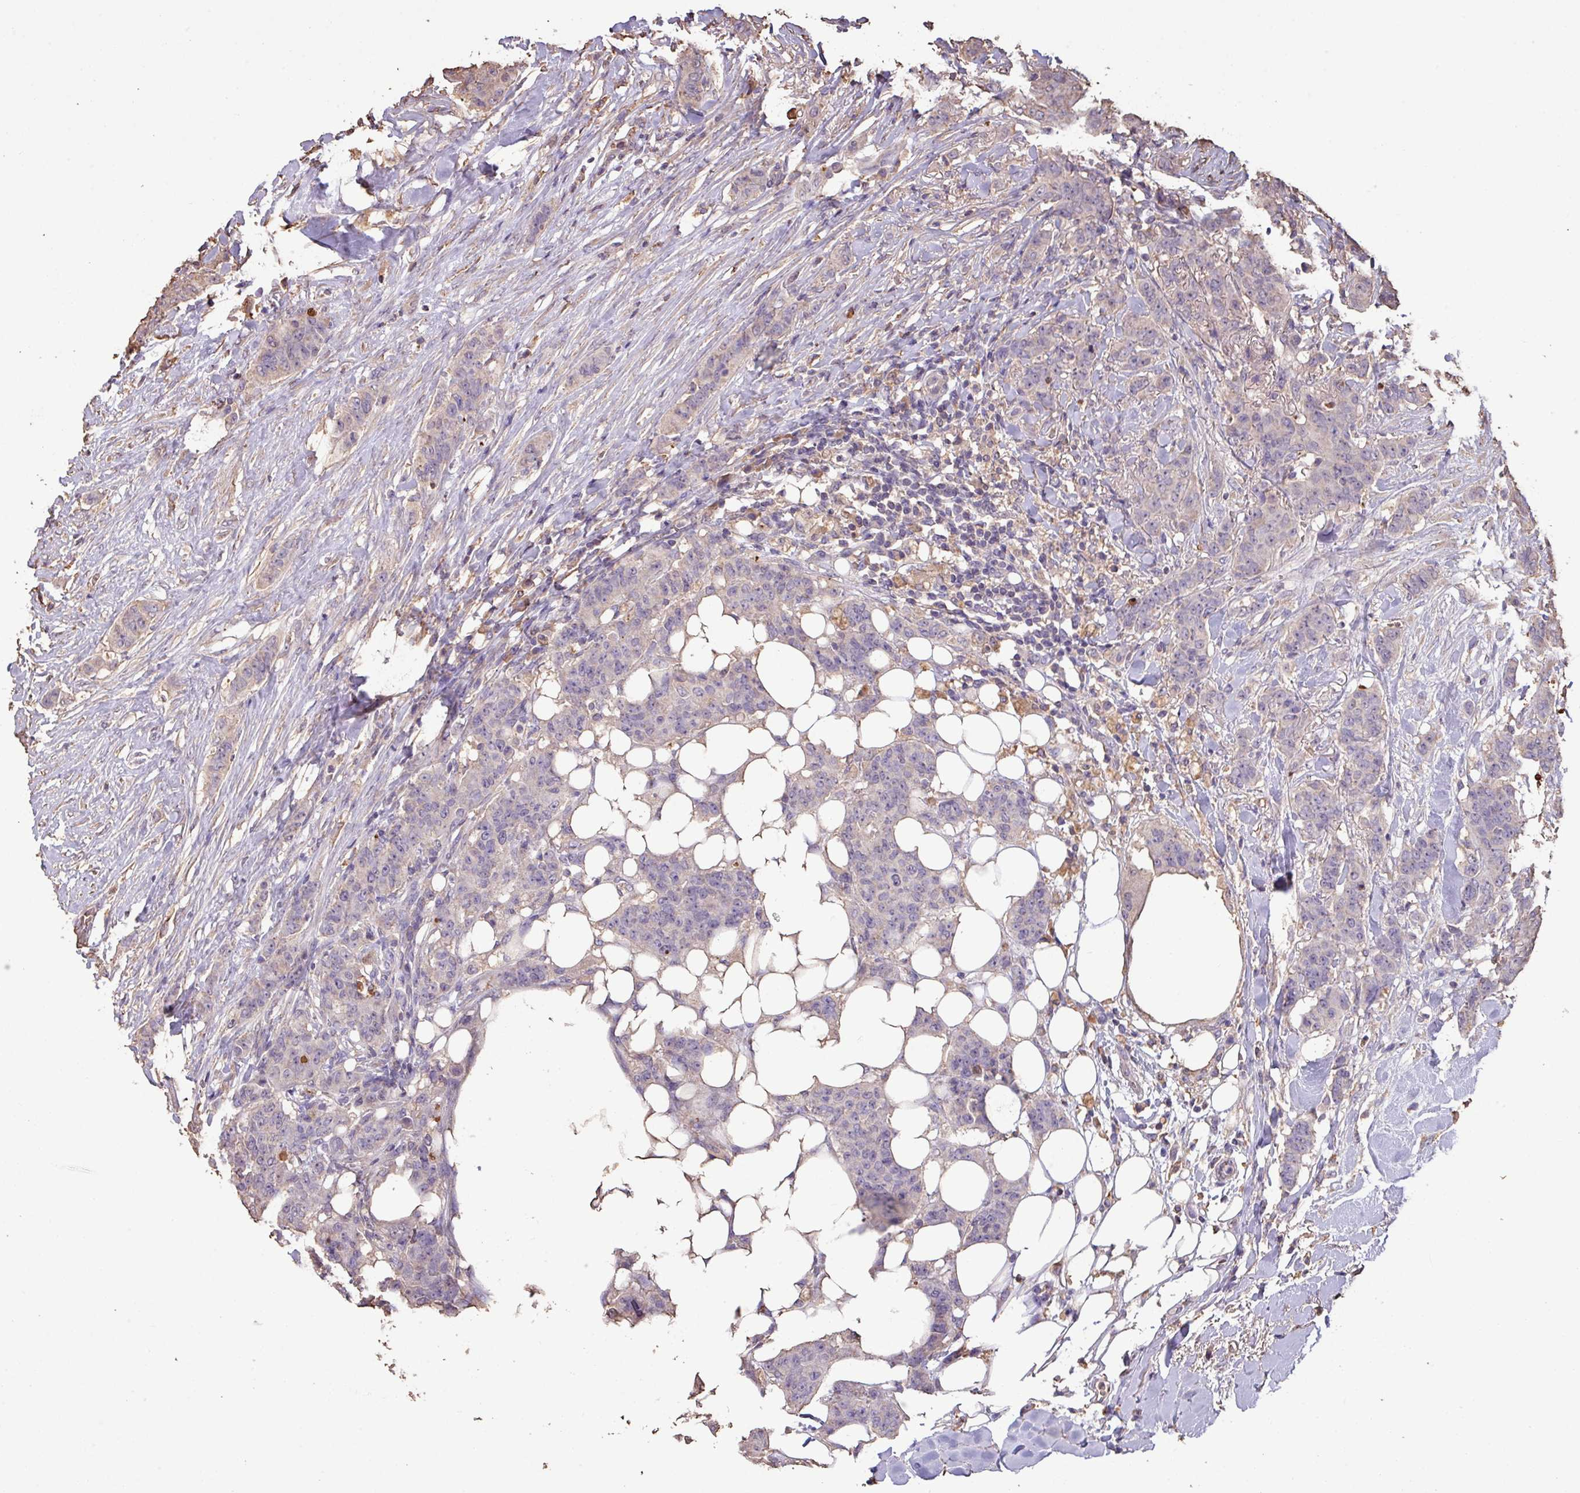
{"staining": {"intensity": "negative", "quantity": "none", "location": "none"}, "tissue": "breast cancer", "cell_type": "Tumor cells", "image_type": "cancer", "snomed": [{"axis": "morphology", "description": "Duct carcinoma"}, {"axis": "topography", "description": "Breast"}], "caption": "Human infiltrating ductal carcinoma (breast) stained for a protein using immunohistochemistry displays no expression in tumor cells.", "gene": "CAMK2B", "patient": {"sex": "female", "age": 40}}